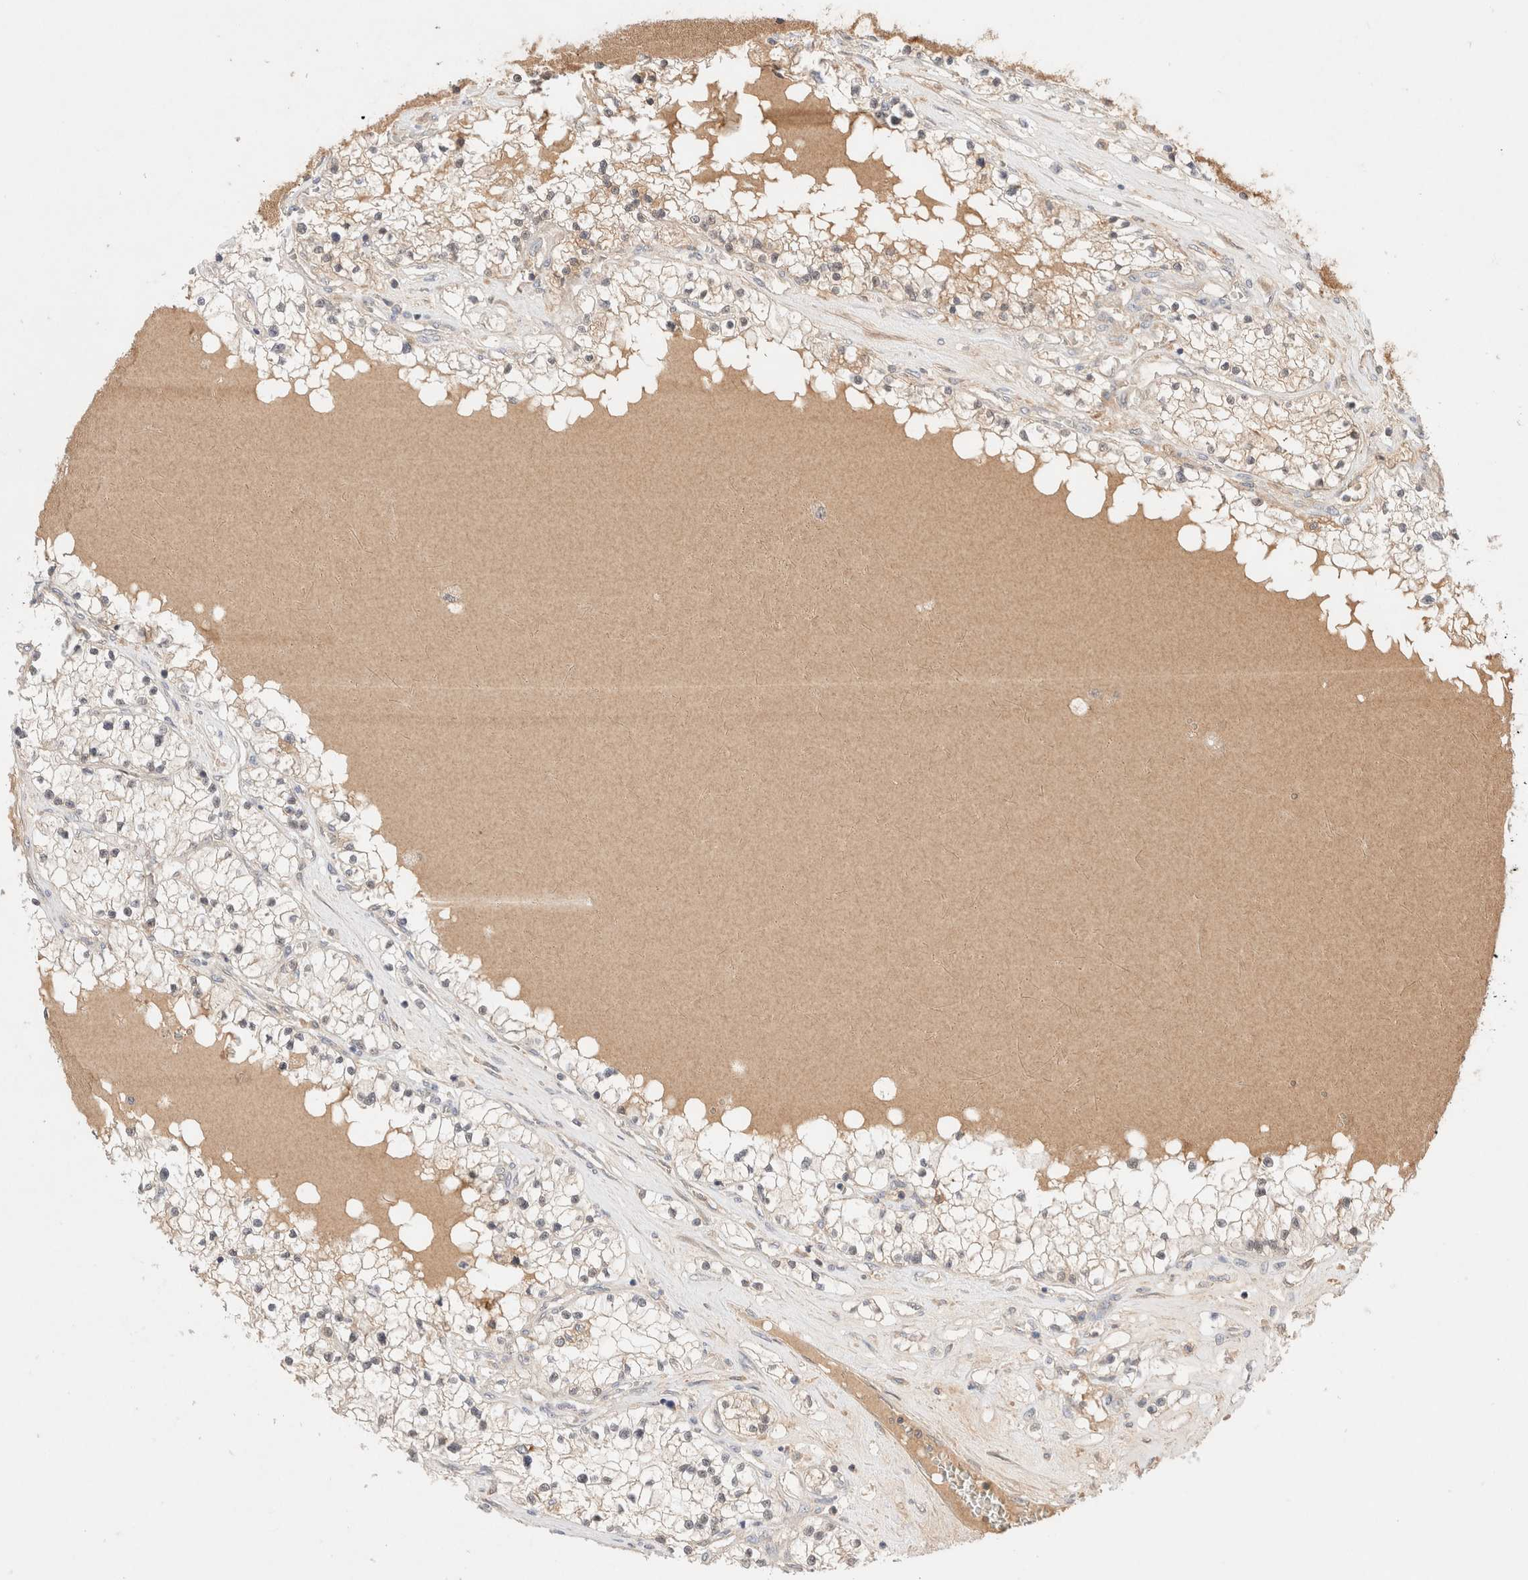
{"staining": {"intensity": "weak", "quantity": "25%-75%", "location": "cytoplasmic/membranous"}, "tissue": "renal cancer", "cell_type": "Tumor cells", "image_type": "cancer", "snomed": [{"axis": "morphology", "description": "Normal tissue, NOS"}, {"axis": "morphology", "description": "Adenocarcinoma, NOS"}, {"axis": "topography", "description": "Kidney"}], "caption": "This is a photomicrograph of IHC staining of renal cancer, which shows weak positivity in the cytoplasmic/membranous of tumor cells.", "gene": "CARNMT1", "patient": {"sex": "male", "age": 68}}